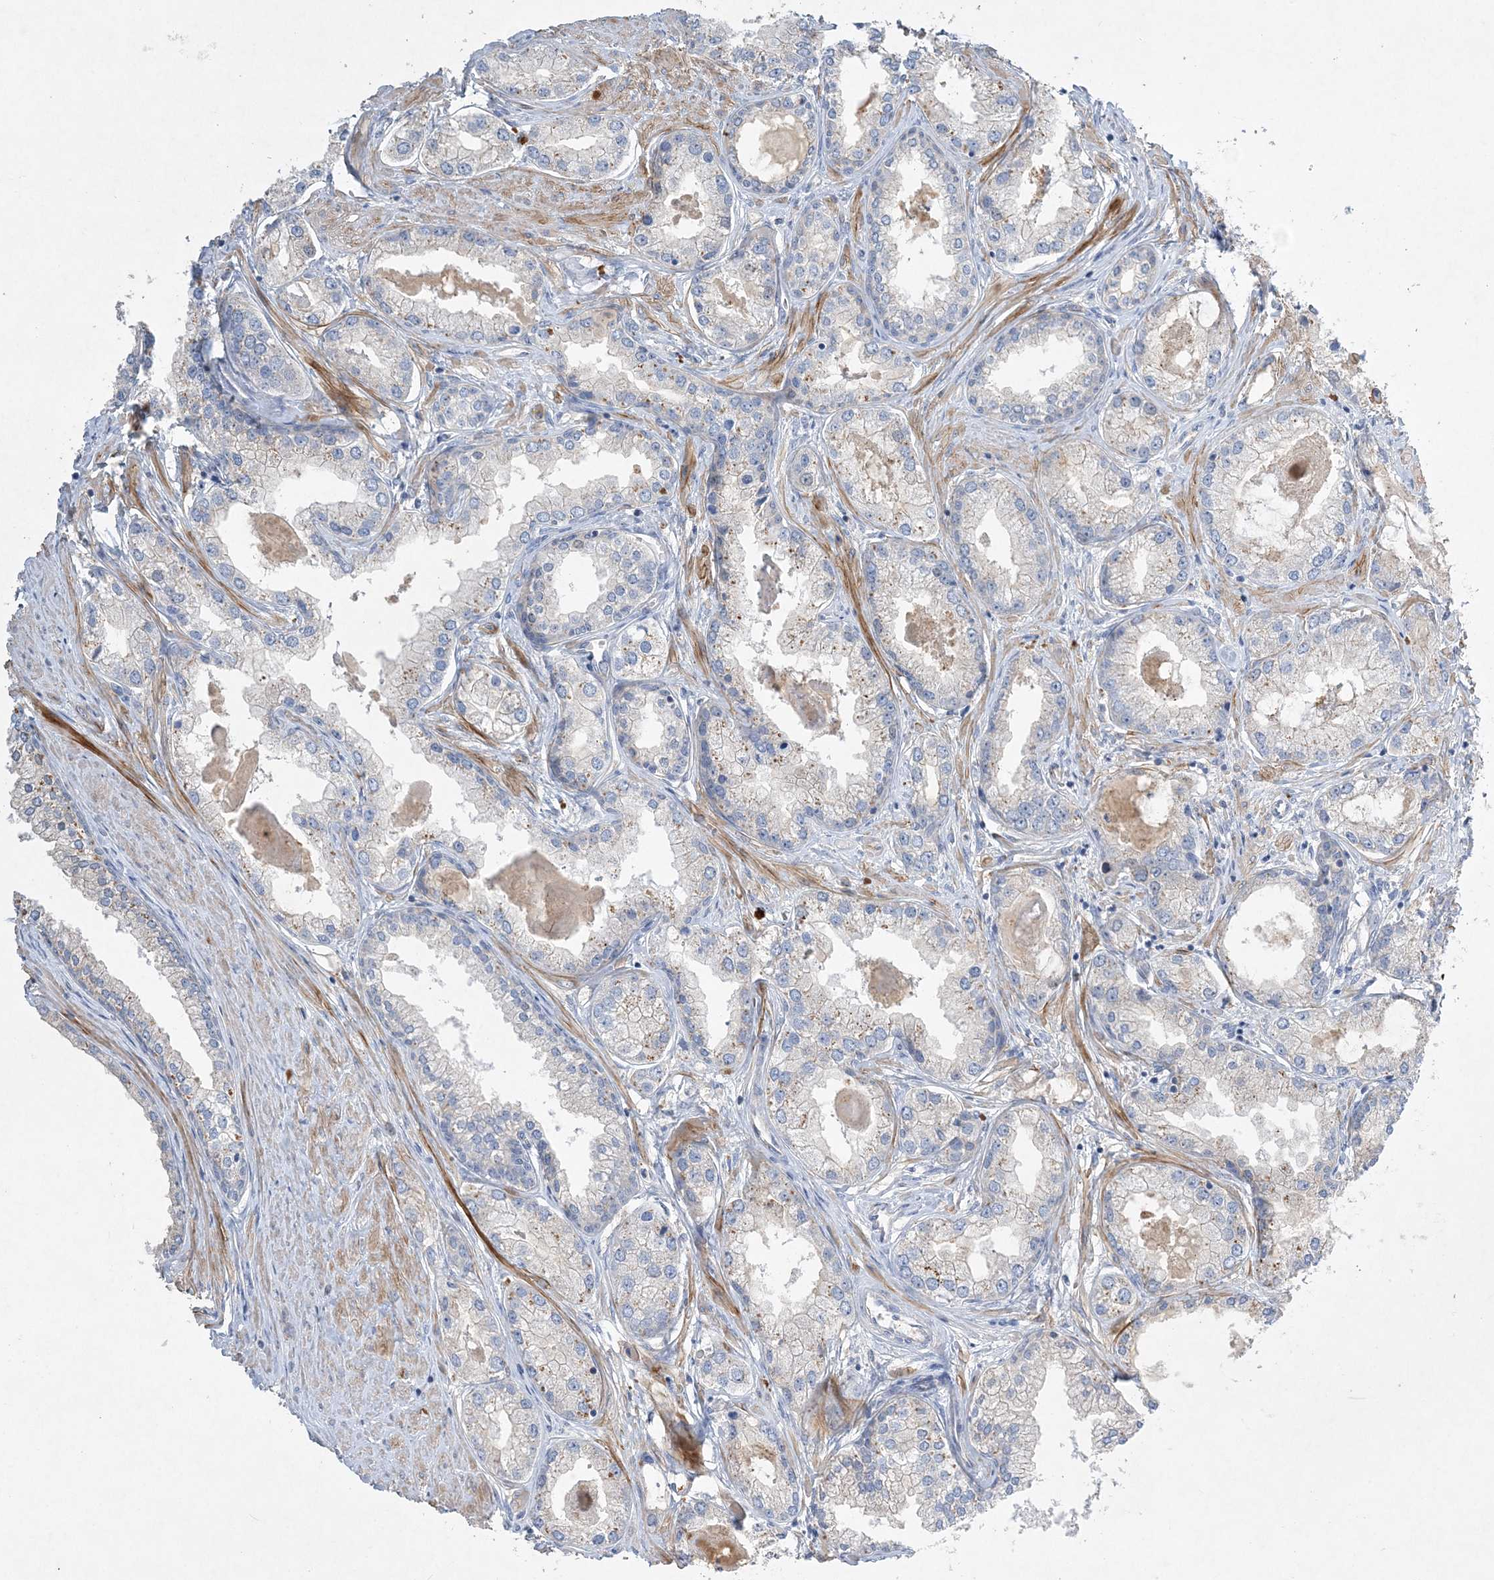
{"staining": {"intensity": "weak", "quantity": "<25%", "location": "cytoplasmic/membranous"}, "tissue": "prostate cancer", "cell_type": "Tumor cells", "image_type": "cancer", "snomed": [{"axis": "morphology", "description": "Adenocarcinoma, Low grade"}, {"axis": "topography", "description": "Prostate"}], "caption": "IHC image of prostate low-grade adenocarcinoma stained for a protein (brown), which shows no staining in tumor cells.", "gene": "ADCK2", "patient": {"sex": "male", "age": 62}}